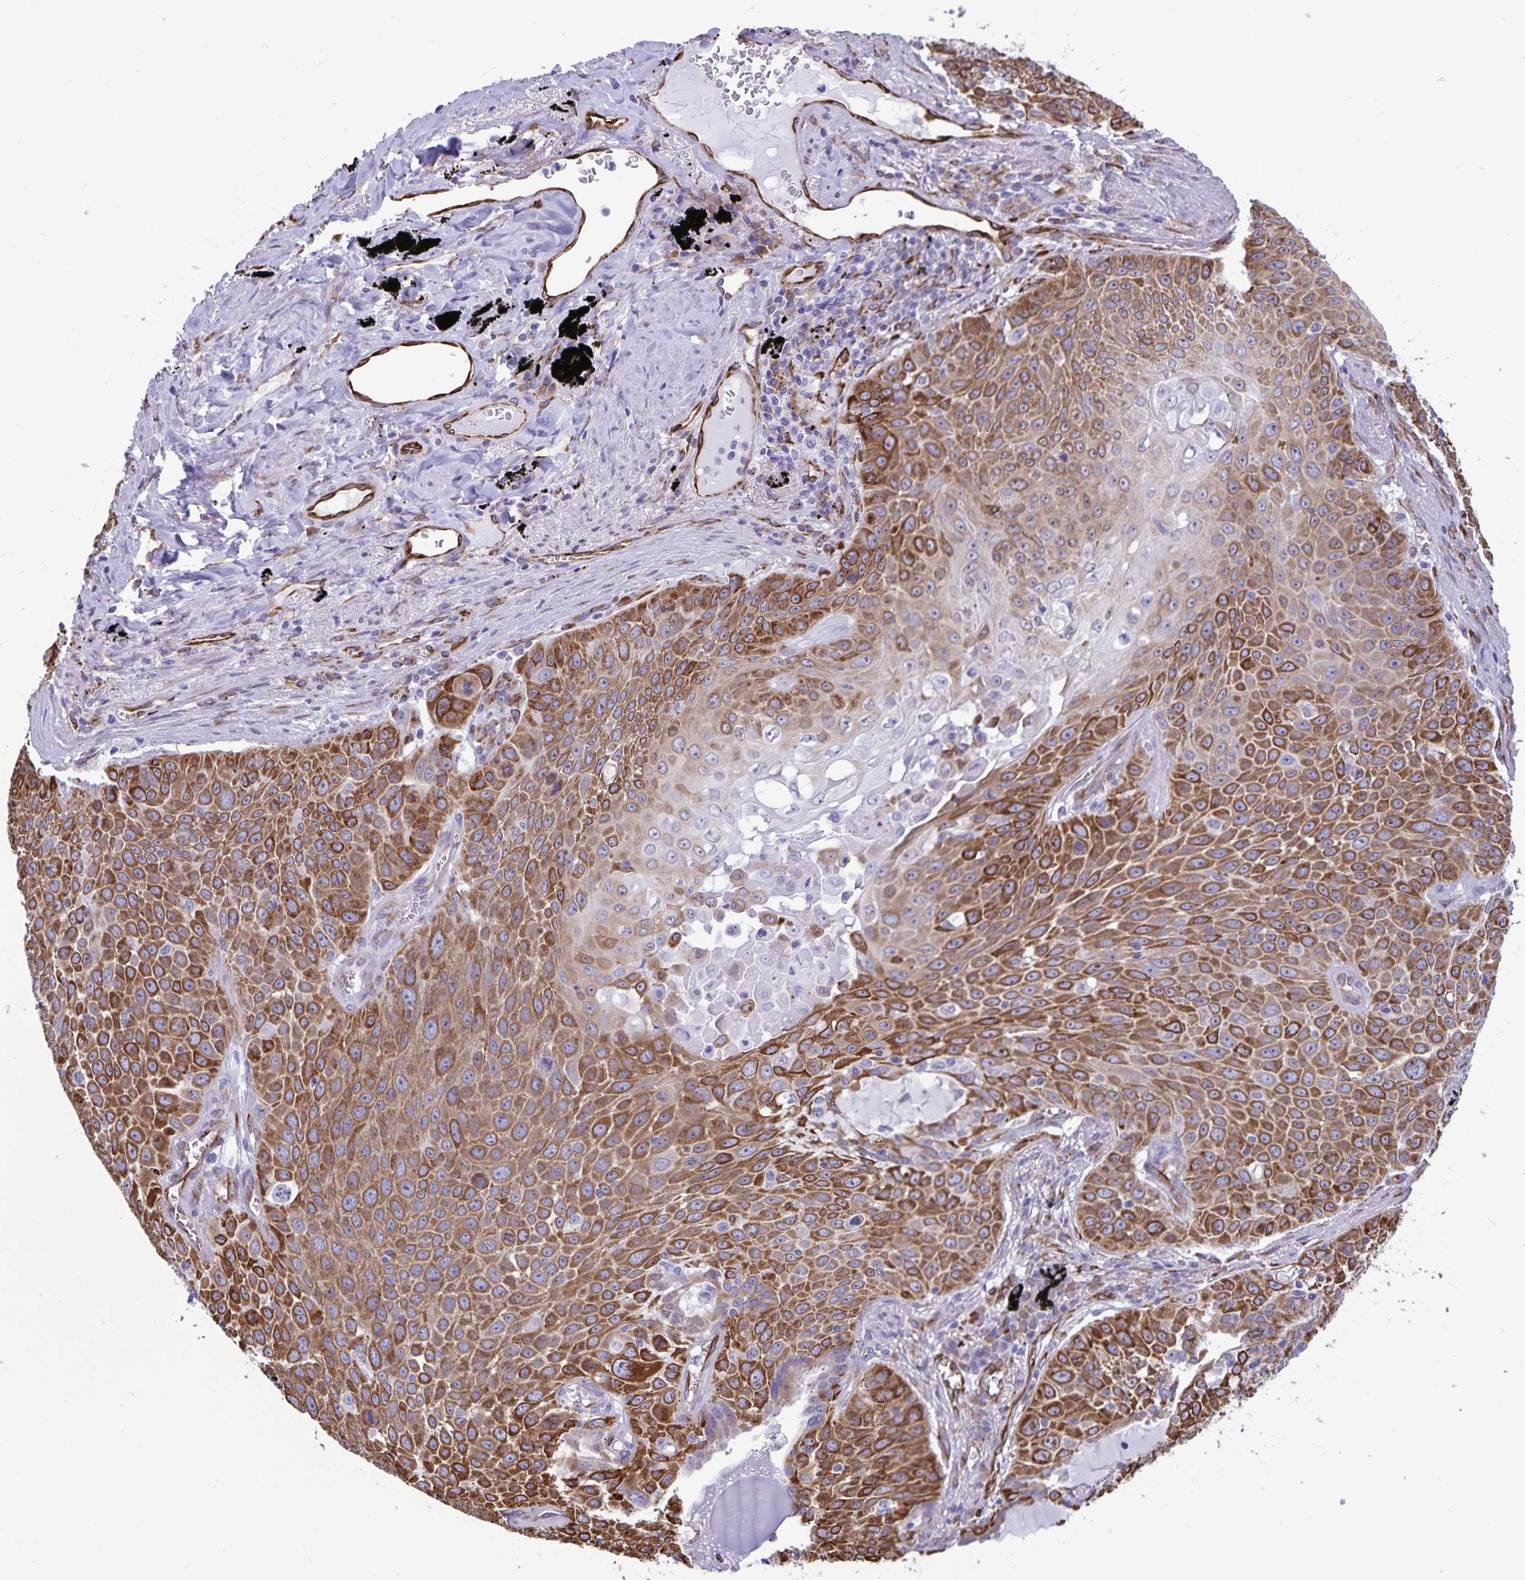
{"staining": {"intensity": "strong", "quantity": ">75%", "location": "cytoplasmic/membranous"}, "tissue": "lung cancer", "cell_type": "Tumor cells", "image_type": "cancer", "snomed": [{"axis": "morphology", "description": "Squamous cell carcinoma, NOS"}, {"axis": "morphology", "description": "Squamous cell carcinoma, metastatic, NOS"}, {"axis": "topography", "description": "Lymph node"}, {"axis": "topography", "description": "Lung"}], "caption": "A brown stain highlights strong cytoplasmic/membranous expression of a protein in lung cancer tumor cells.", "gene": "RCN1", "patient": {"sex": "female", "age": 62}}